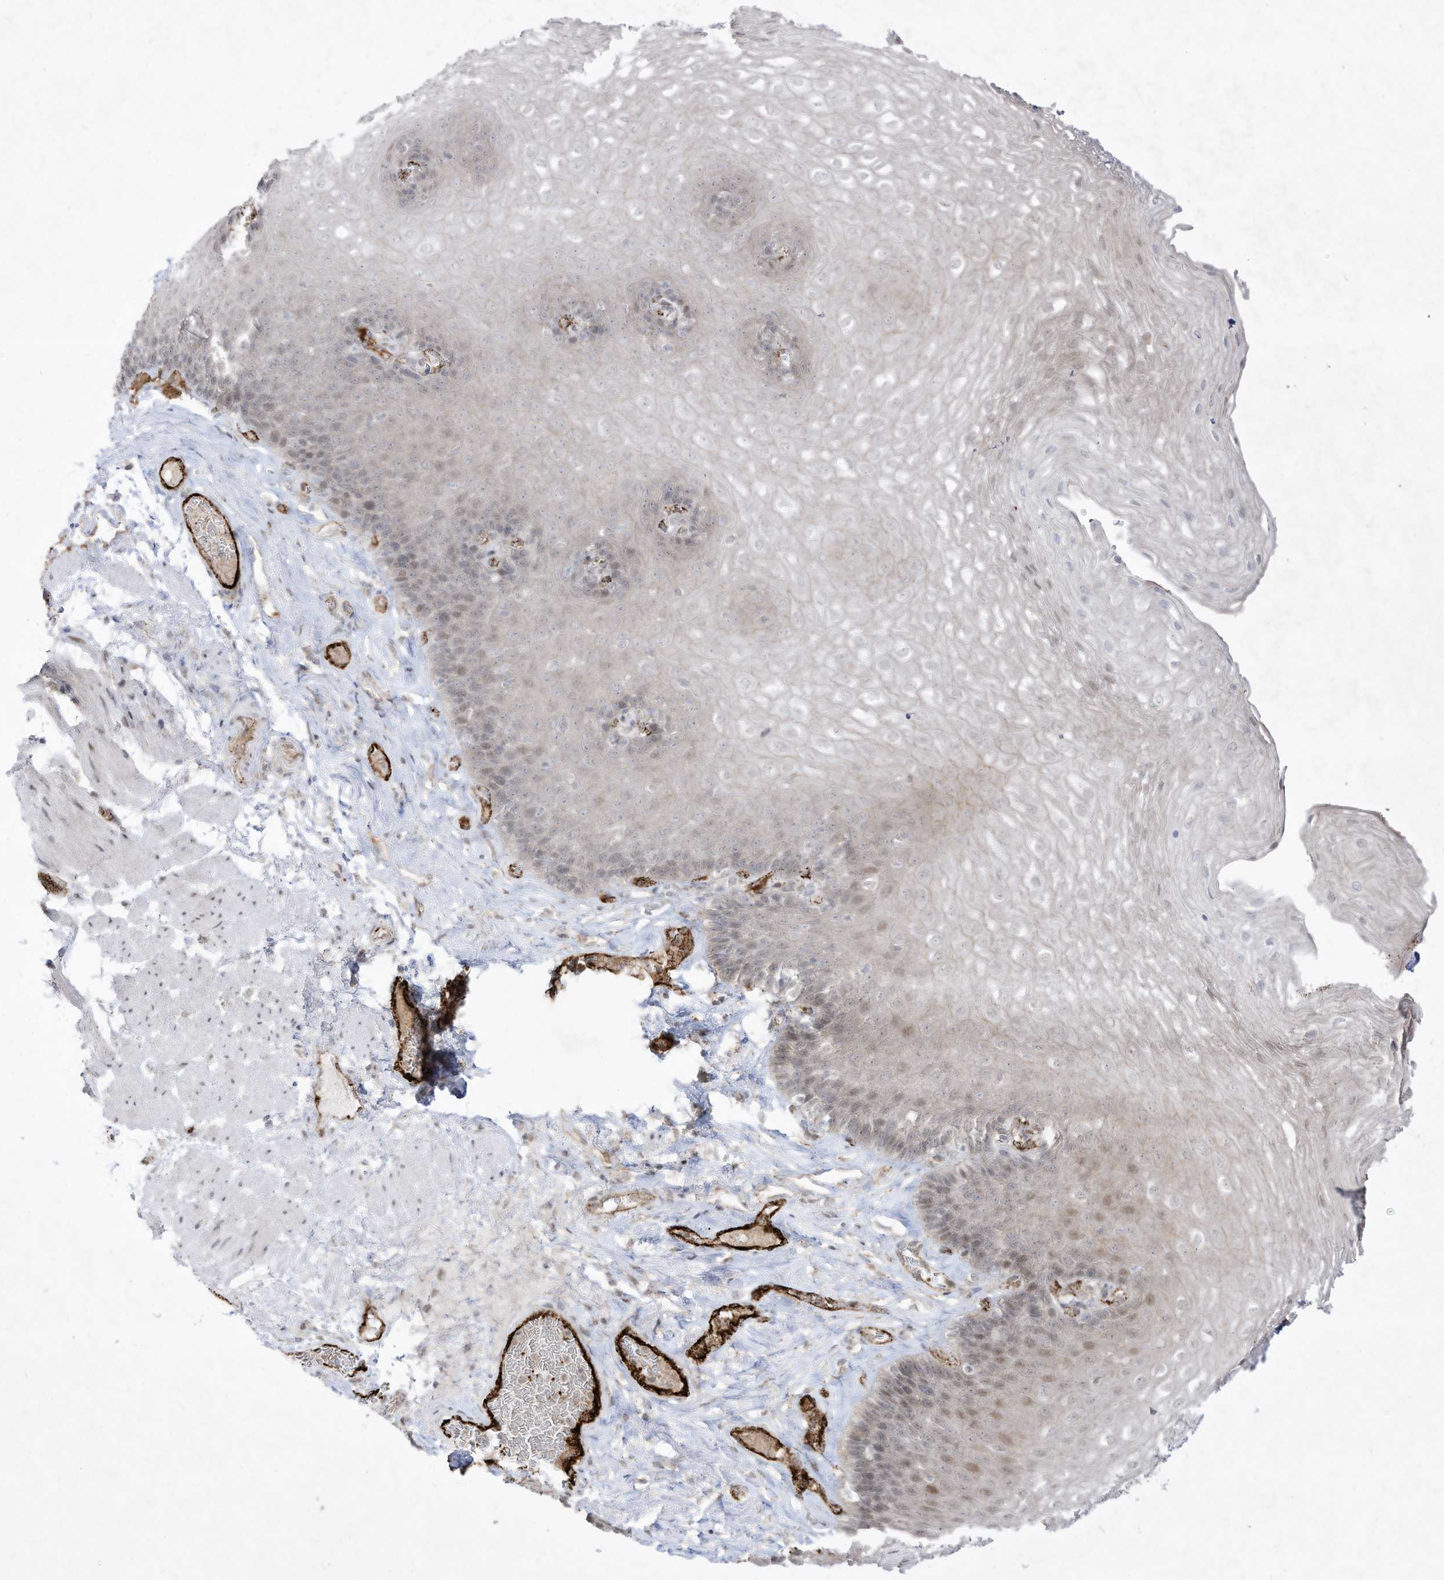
{"staining": {"intensity": "moderate", "quantity": "<25%", "location": "nuclear"}, "tissue": "esophagus", "cell_type": "Squamous epithelial cells", "image_type": "normal", "snomed": [{"axis": "morphology", "description": "Normal tissue, NOS"}, {"axis": "topography", "description": "Esophagus"}], "caption": "Squamous epithelial cells display moderate nuclear expression in approximately <25% of cells in normal esophagus.", "gene": "ZGRF1", "patient": {"sex": "female", "age": 66}}